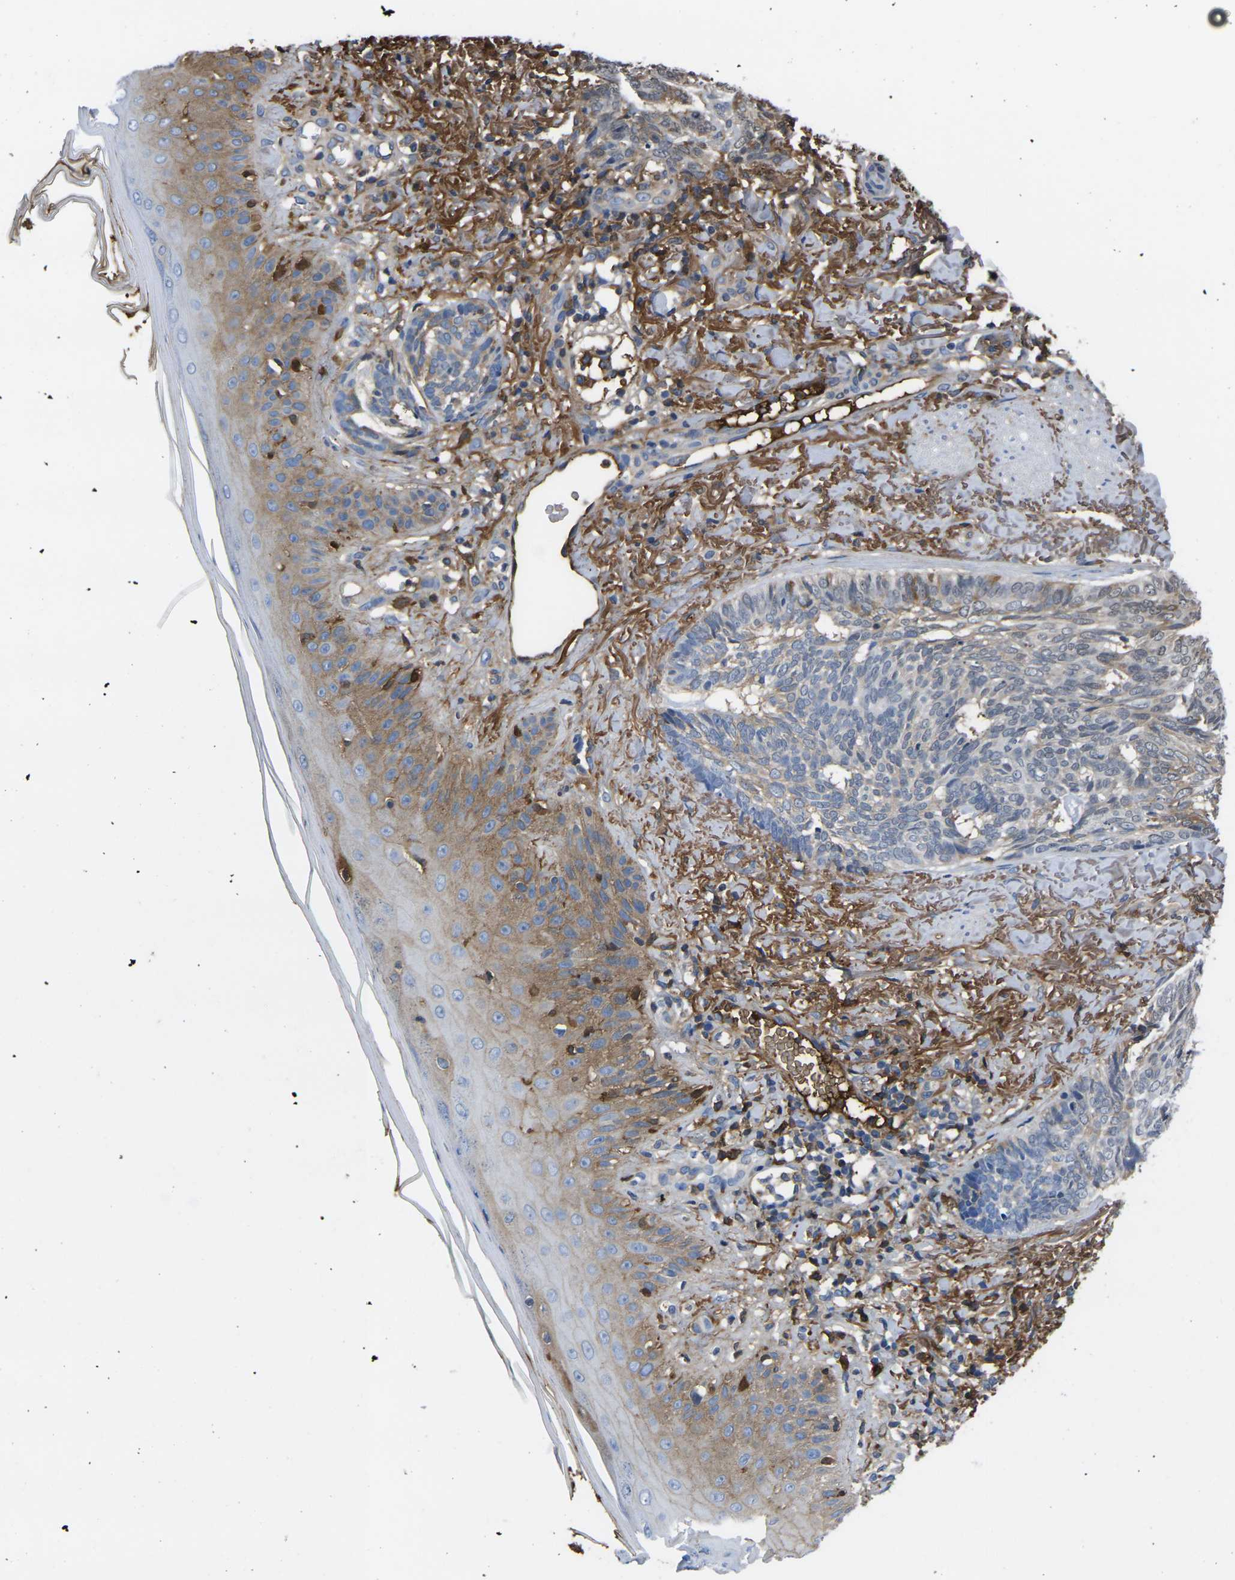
{"staining": {"intensity": "moderate", "quantity": "25%-75%", "location": "cytoplasmic/membranous"}, "tissue": "skin cancer", "cell_type": "Tumor cells", "image_type": "cancer", "snomed": [{"axis": "morphology", "description": "Basal cell carcinoma"}, {"axis": "topography", "description": "Skin"}], "caption": "Tumor cells display medium levels of moderate cytoplasmic/membranous staining in approximately 25%-75% of cells in human basal cell carcinoma (skin). Nuclei are stained in blue.", "gene": "GREM2", "patient": {"sex": "male", "age": 43}}